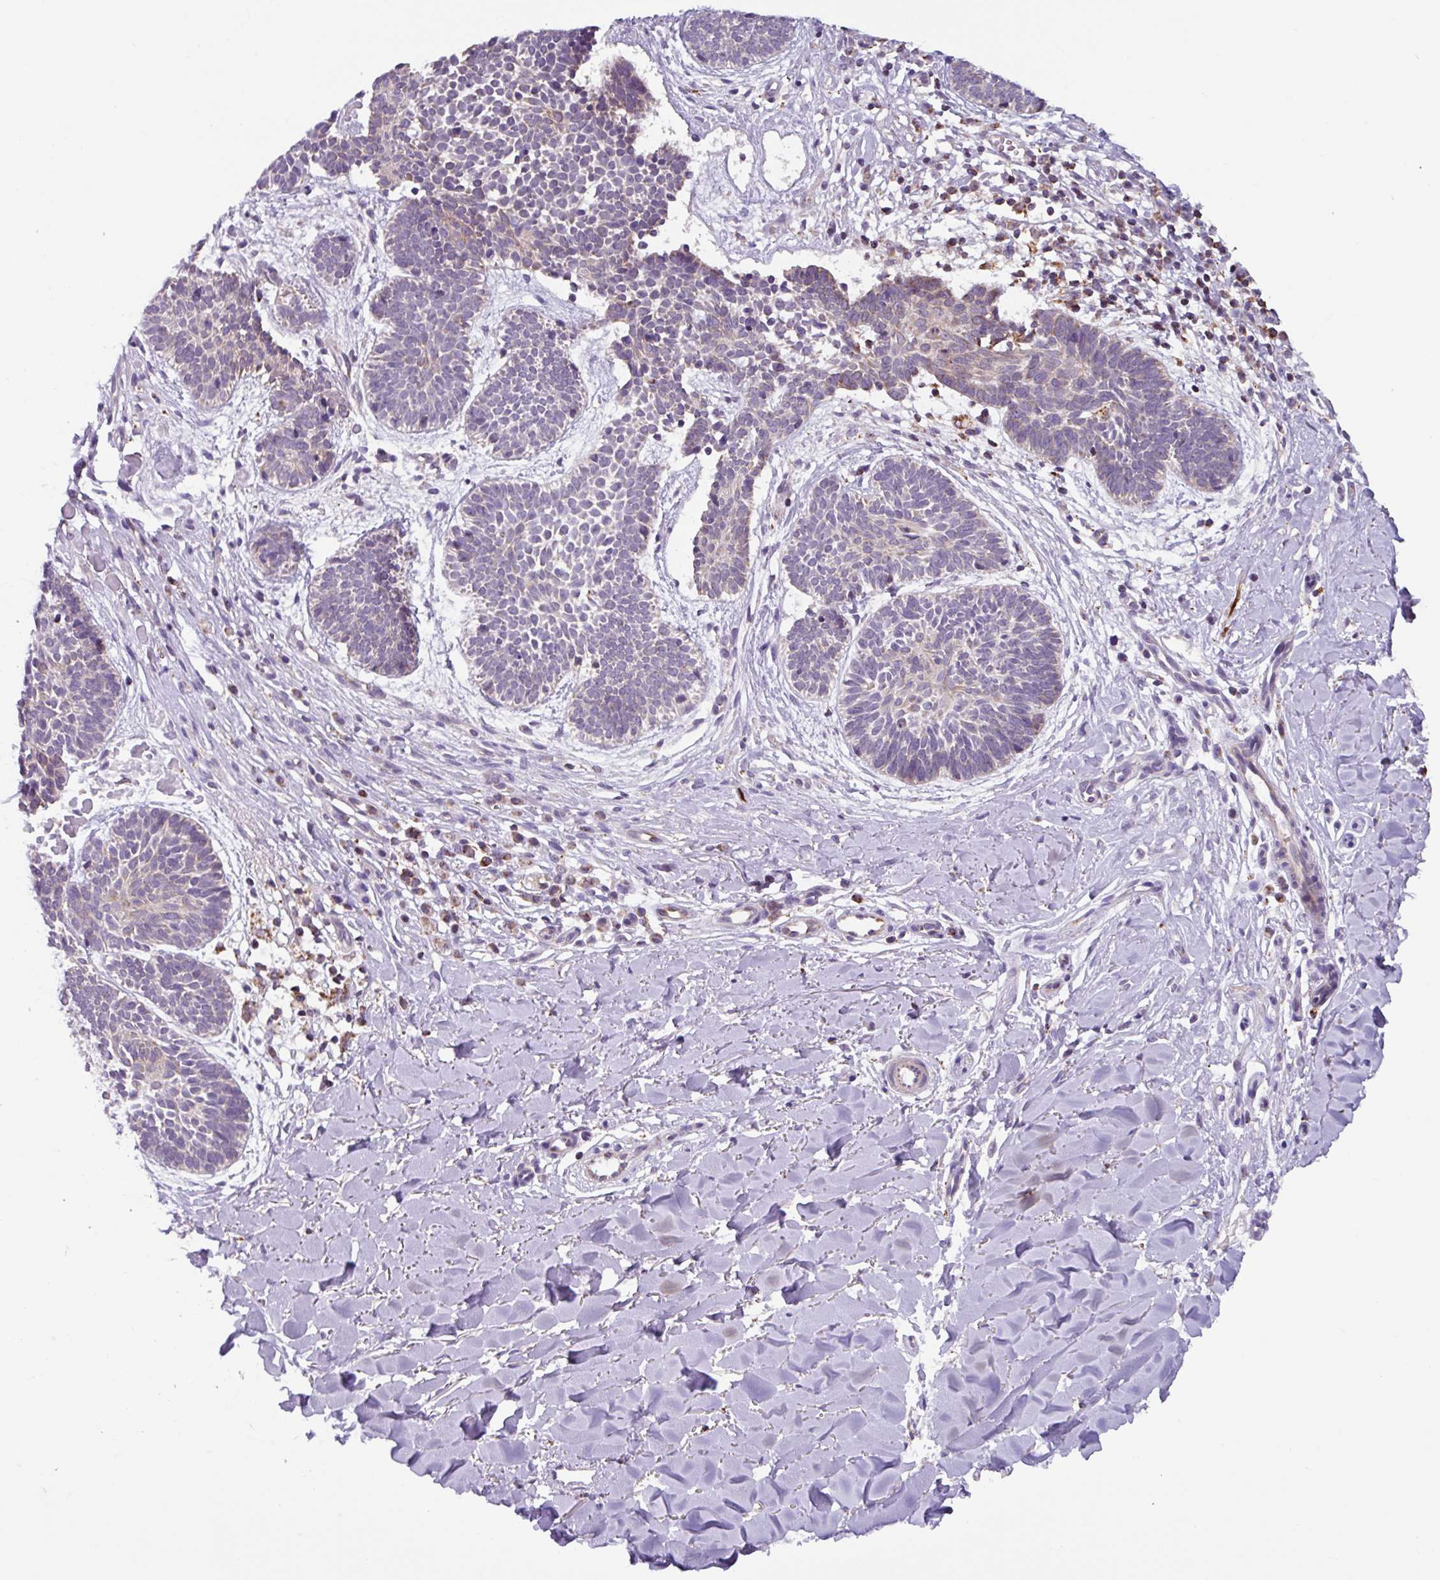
{"staining": {"intensity": "negative", "quantity": "none", "location": "none"}, "tissue": "skin cancer", "cell_type": "Tumor cells", "image_type": "cancer", "snomed": [{"axis": "morphology", "description": "Basal cell carcinoma"}, {"axis": "topography", "description": "Skin"}], "caption": "Basal cell carcinoma (skin) was stained to show a protein in brown. There is no significant positivity in tumor cells. (Brightfield microscopy of DAB (3,3'-diaminobenzidine) immunohistochemistry at high magnification).", "gene": "AKIRIN1", "patient": {"sex": "male", "age": 49}}